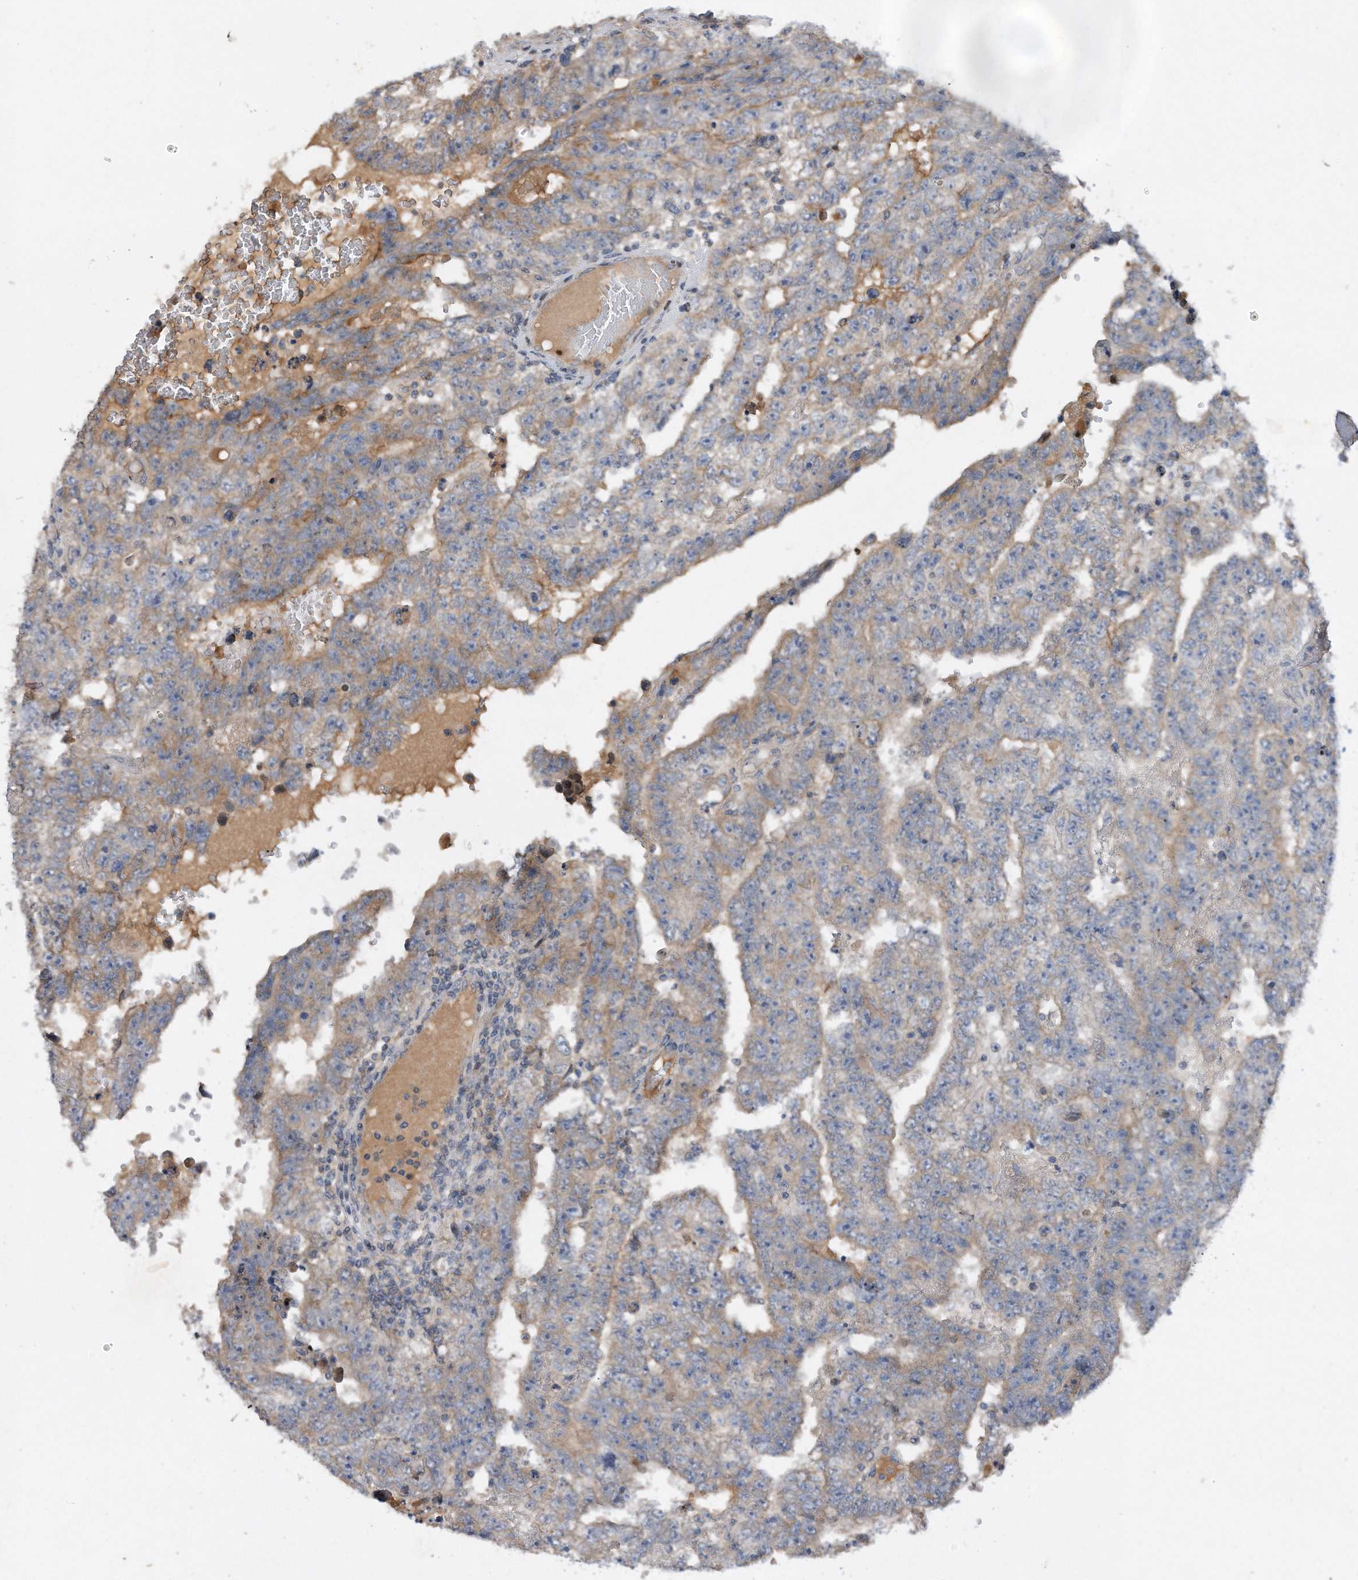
{"staining": {"intensity": "weak", "quantity": "<25%", "location": "cytoplasmic/membranous"}, "tissue": "testis cancer", "cell_type": "Tumor cells", "image_type": "cancer", "snomed": [{"axis": "morphology", "description": "Carcinoma, Embryonal, NOS"}, {"axis": "topography", "description": "Testis"}], "caption": "Tumor cells are negative for protein expression in human testis cancer.", "gene": "CDH12", "patient": {"sex": "male", "age": 25}}